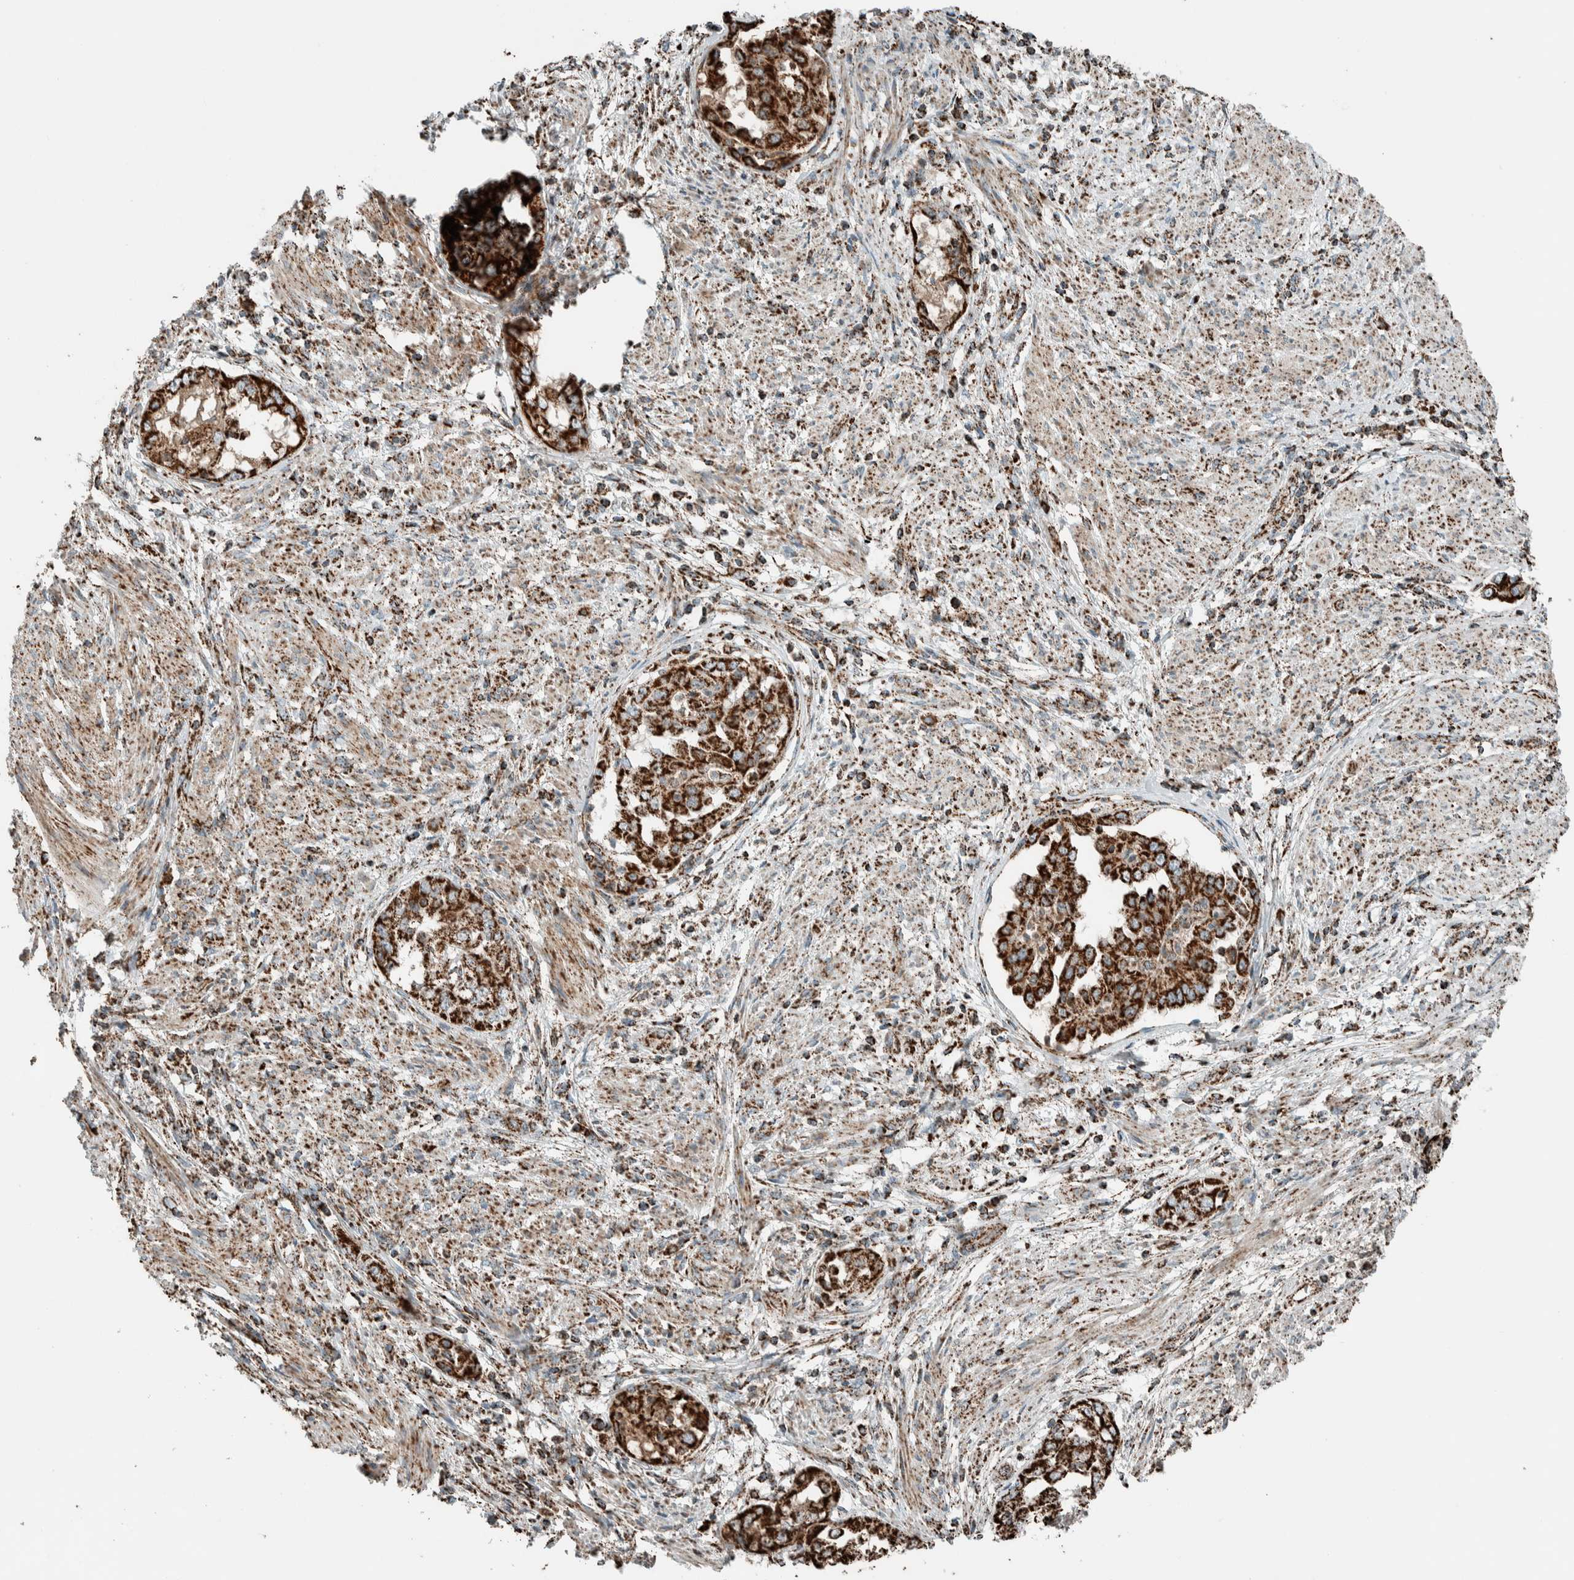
{"staining": {"intensity": "strong", "quantity": ">75%", "location": "cytoplasmic/membranous"}, "tissue": "endometrial cancer", "cell_type": "Tumor cells", "image_type": "cancer", "snomed": [{"axis": "morphology", "description": "Adenocarcinoma, NOS"}, {"axis": "topography", "description": "Endometrium"}], "caption": "Endometrial cancer (adenocarcinoma) was stained to show a protein in brown. There is high levels of strong cytoplasmic/membranous positivity in approximately >75% of tumor cells. (DAB IHC with brightfield microscopy, high magnification).", "gene": "ZNF454", "patient": {"sex": "female", "age": 85}}